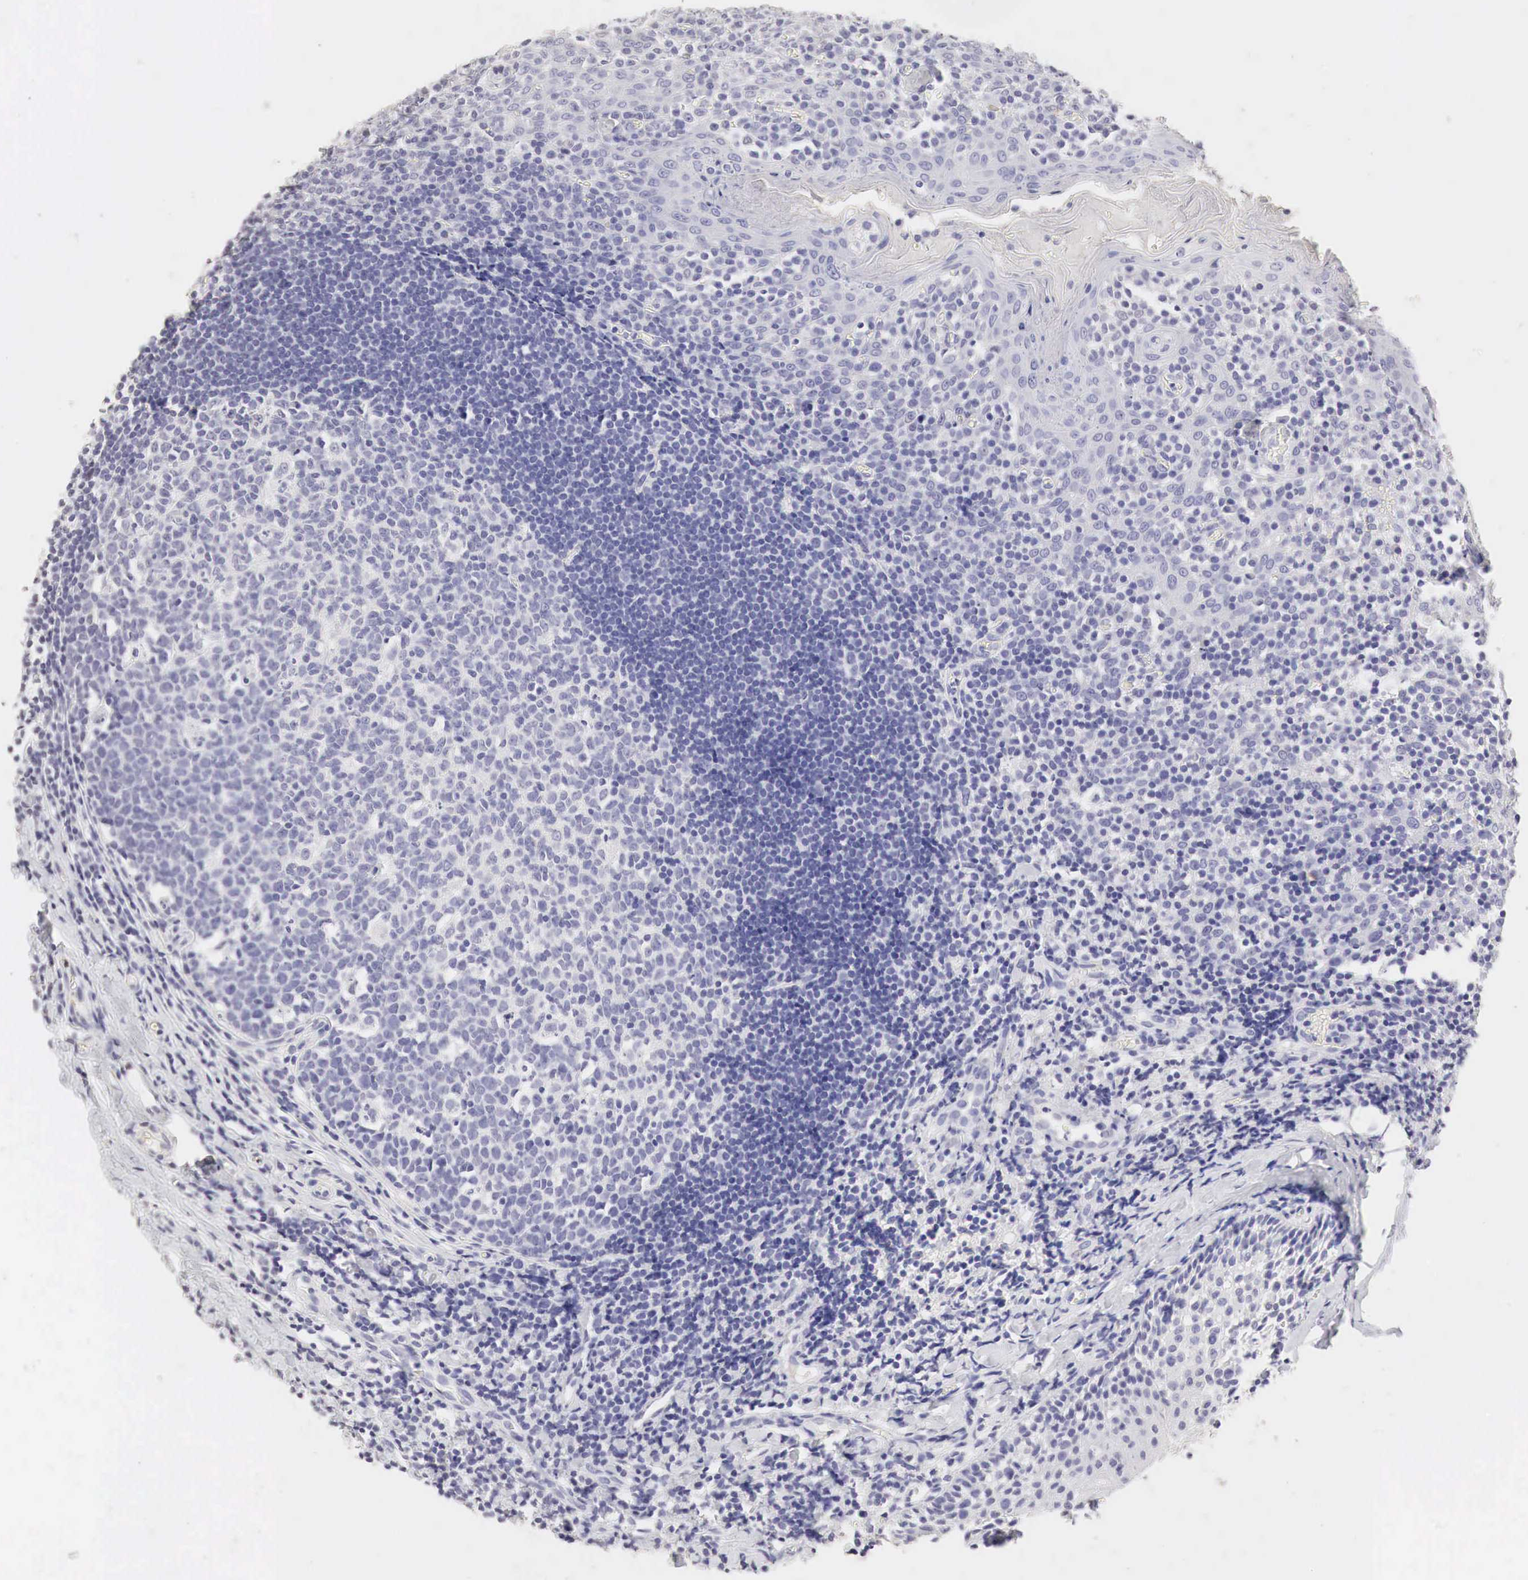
{"staining": {"intensity": "negative", "quantity": "none", "location": "none"}, "tissue": "tonsil", "cell_type": "Germinal center cells", "image_type": "normal", "snomed": [{"axis": "morphology", "description": "Normal tissue, NOS"}, {"axis": "topography", "description": "Tonsil"}], "caption": "An immunohistochemistry photomicrograph of unremarkable tonsil is shown. There is no staining in germinal center cells of tonsil.", "gene": "OTC", "patient": {"sex": "female", "age": 41}}